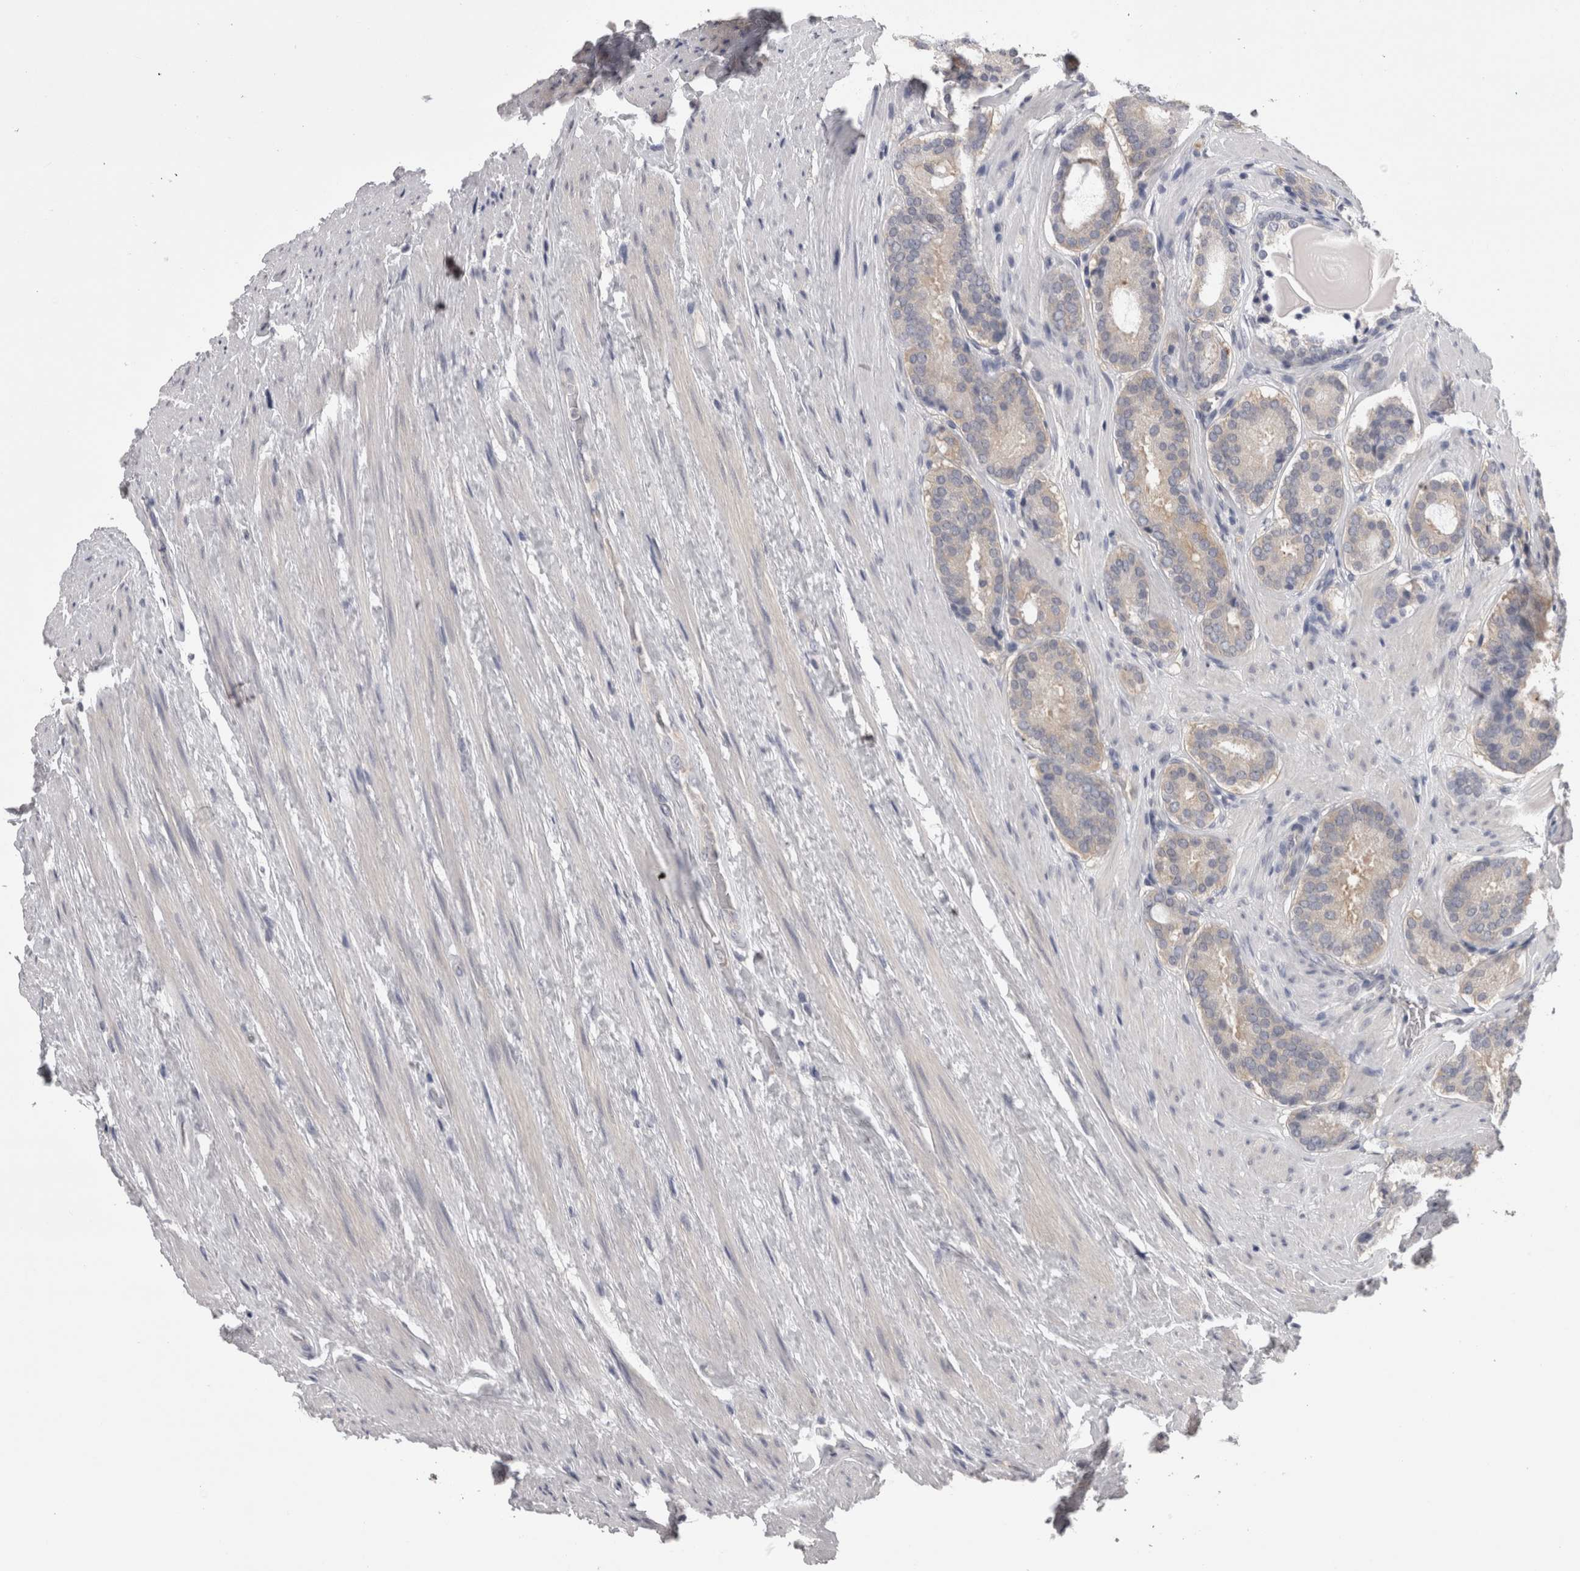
{"staining": {"intensity": "negative", "quantity": "none", "location": "none"}, "tissue": "prostate cancer", "cell_type": "Tumor cells", "image_type": "cancer", "snomed": [{"axis": "morphology", "description": "Adenocarcinoma, Low grade"}, {"axis": "topography", "description": "Prostate"}], "caption": "The IHC micrograph has no significant positivity in tumor cells of prostate cancer tissue. The staining is performed using DAB brown chromogen with nuclei counter-stained in using hematoxylin.", "gene": "LYZL6", "patient": {"sex": "male", "age": 69}}